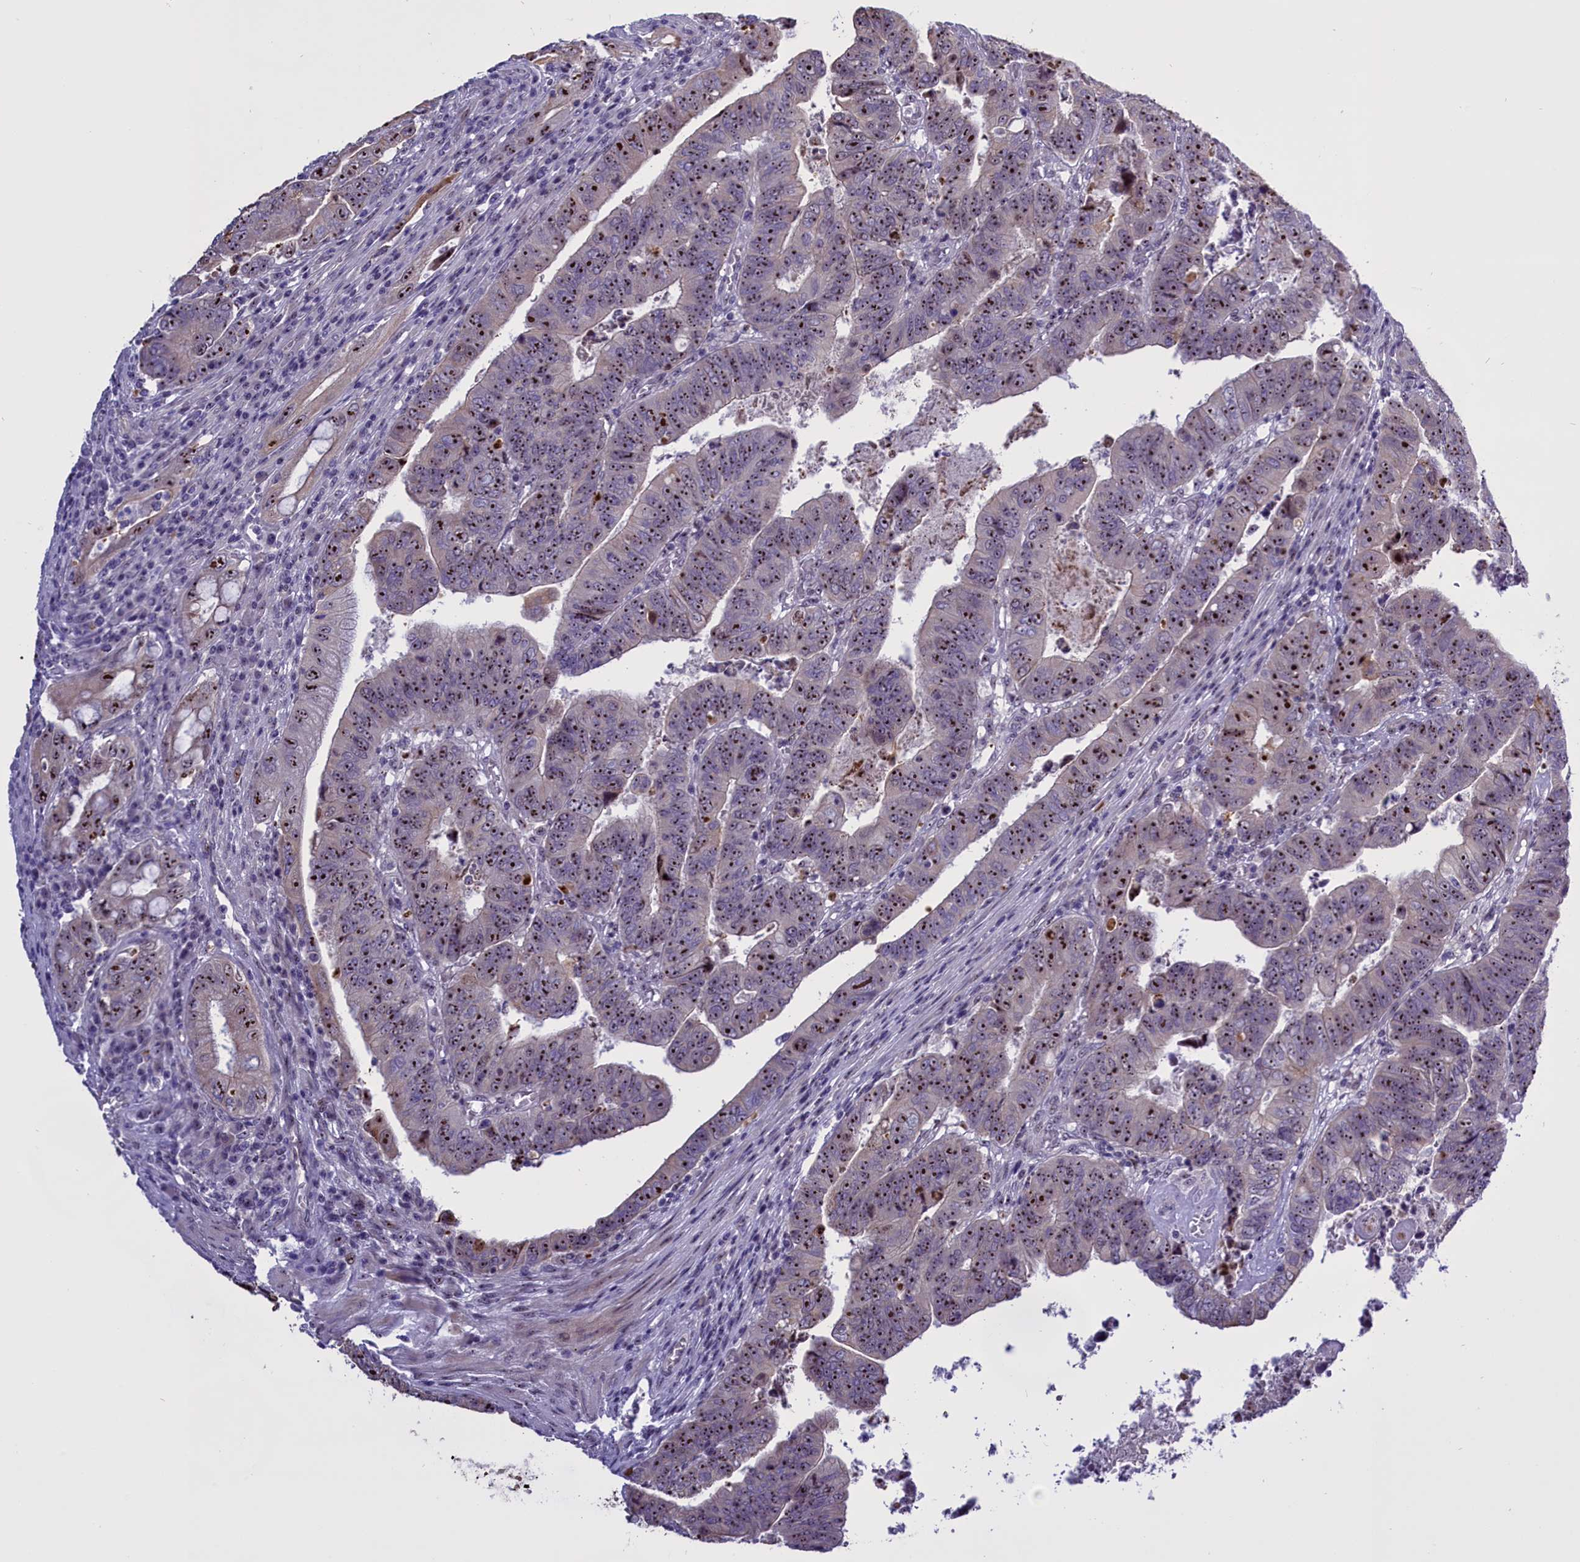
{"staining": {"intensity": "strong", "quantity": ">75%", "location": "nuclear"}, "tissue": "colorectal cancer", "cell_type": "Tumor cells", "image_type": "cancer", "snomed": [{"axis": "morphology", "description": "Normal tissue, NOS"}, {"axis": "morphology", "description": "Adenocarcinoma, NOS"}, {"axis": "topography", "description": "Rectum"}], "caption": "Adenocarcinoma (colorectal) stained for a protein displays strong nuclear positivity in tumor cells. The protein is stained brown, and the nuclei are stained in blue (DAB (3,3'-diaminobenzidine) IHC with brightfield microscopy, high magnification).", "gene": "TBL3", "patient": {"sex": "female", "age": 65}}